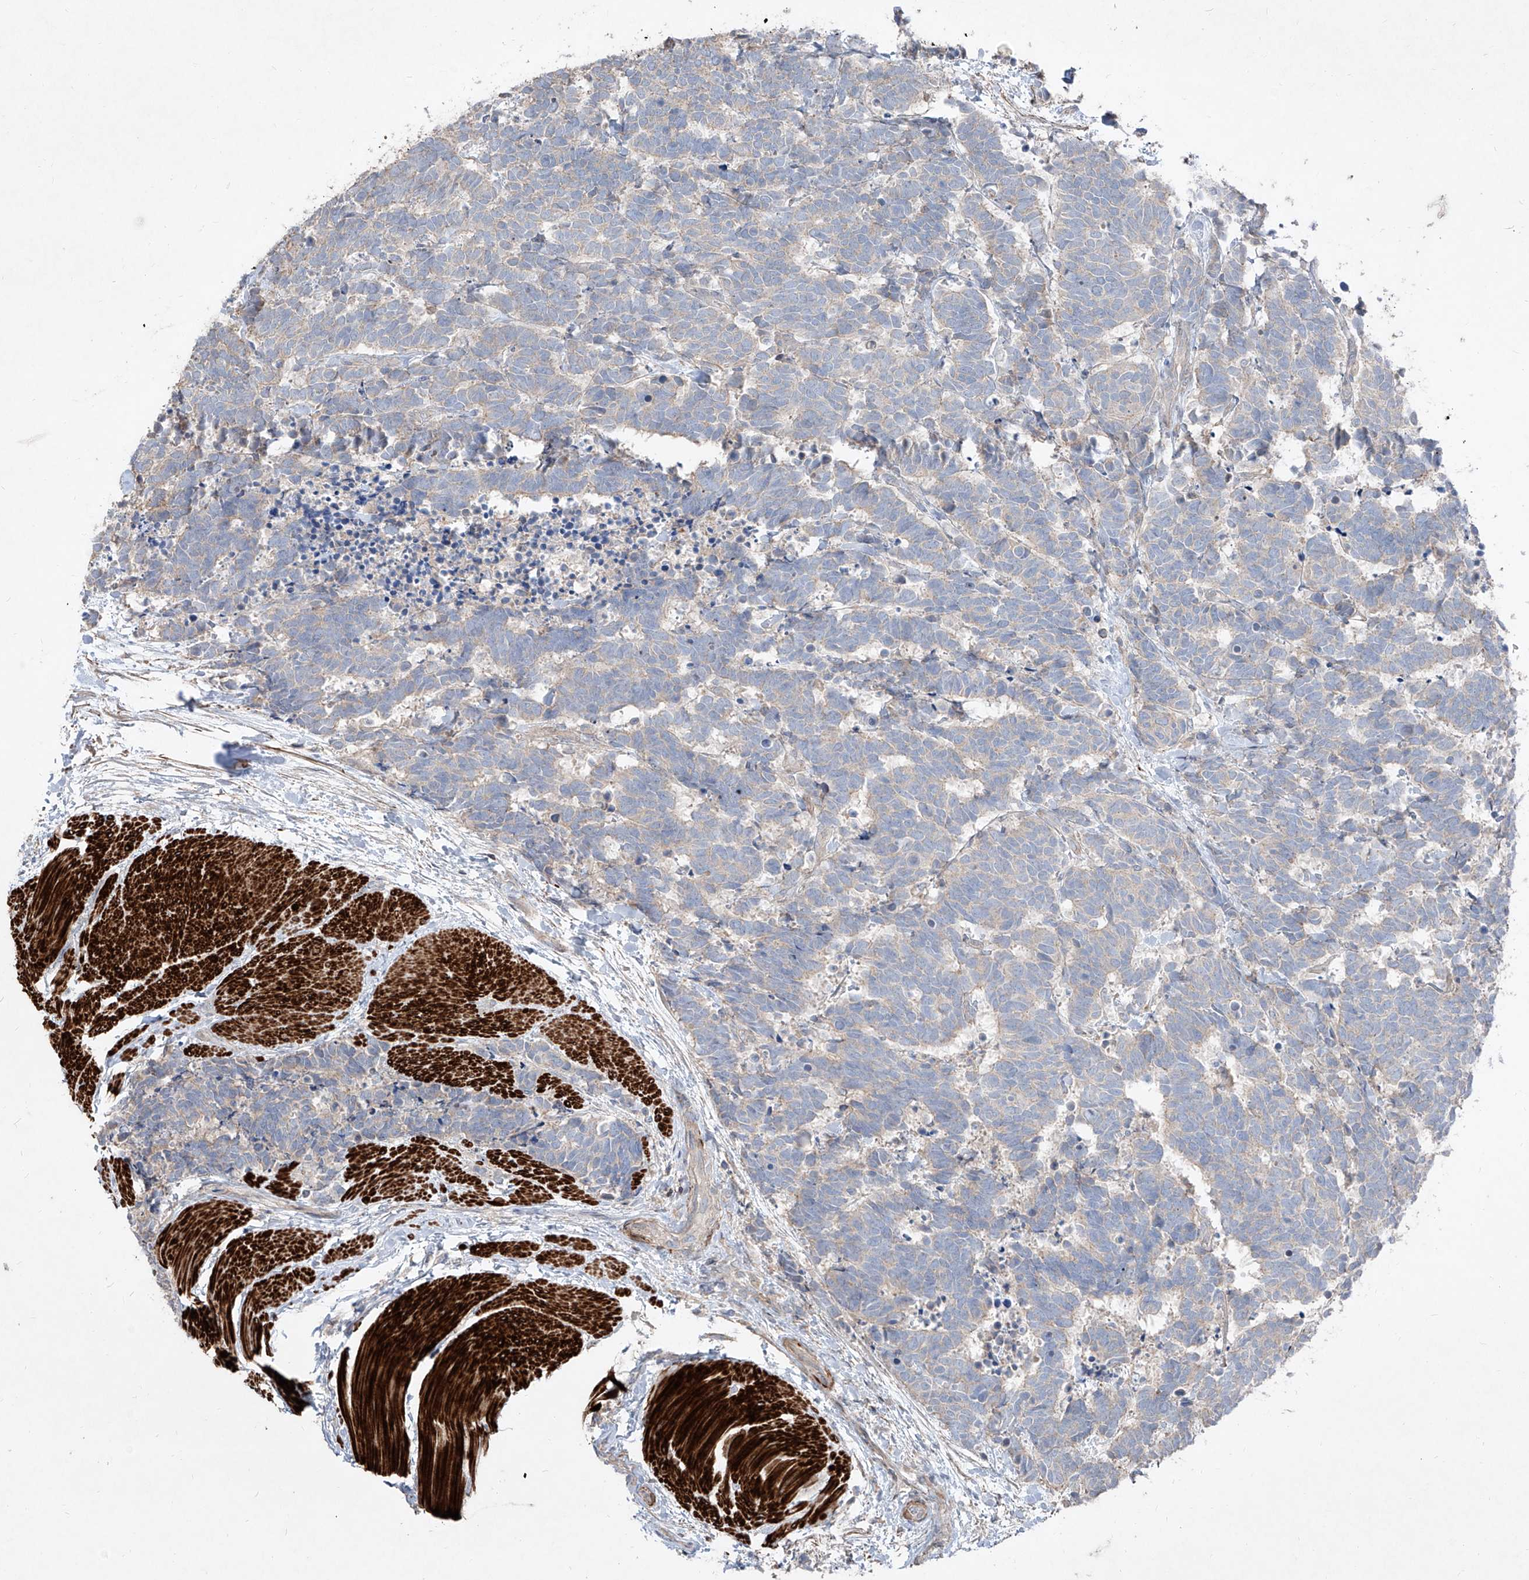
{"staining": {"intensity": "negative", "quantity": "none", "location": "none"}, "tissue": "carcinoid", "cell_type": "Tumor cells", "image_type": "cancer", "snomed": [{"axis": "morphology", "description": "Carcinoma, NOS"}, {"axis": "morphology", "description": "Carcinoid, malignant, NOS"}, {"axis": "topography", "description": "Urinary bladder"}], "caption": "IHC micrograph of carcinoid stained for a protein (brown), which displays no positivity in tumor cells.", "gene": "UFD1", "patient": {"sex": "male", "age": 57}}